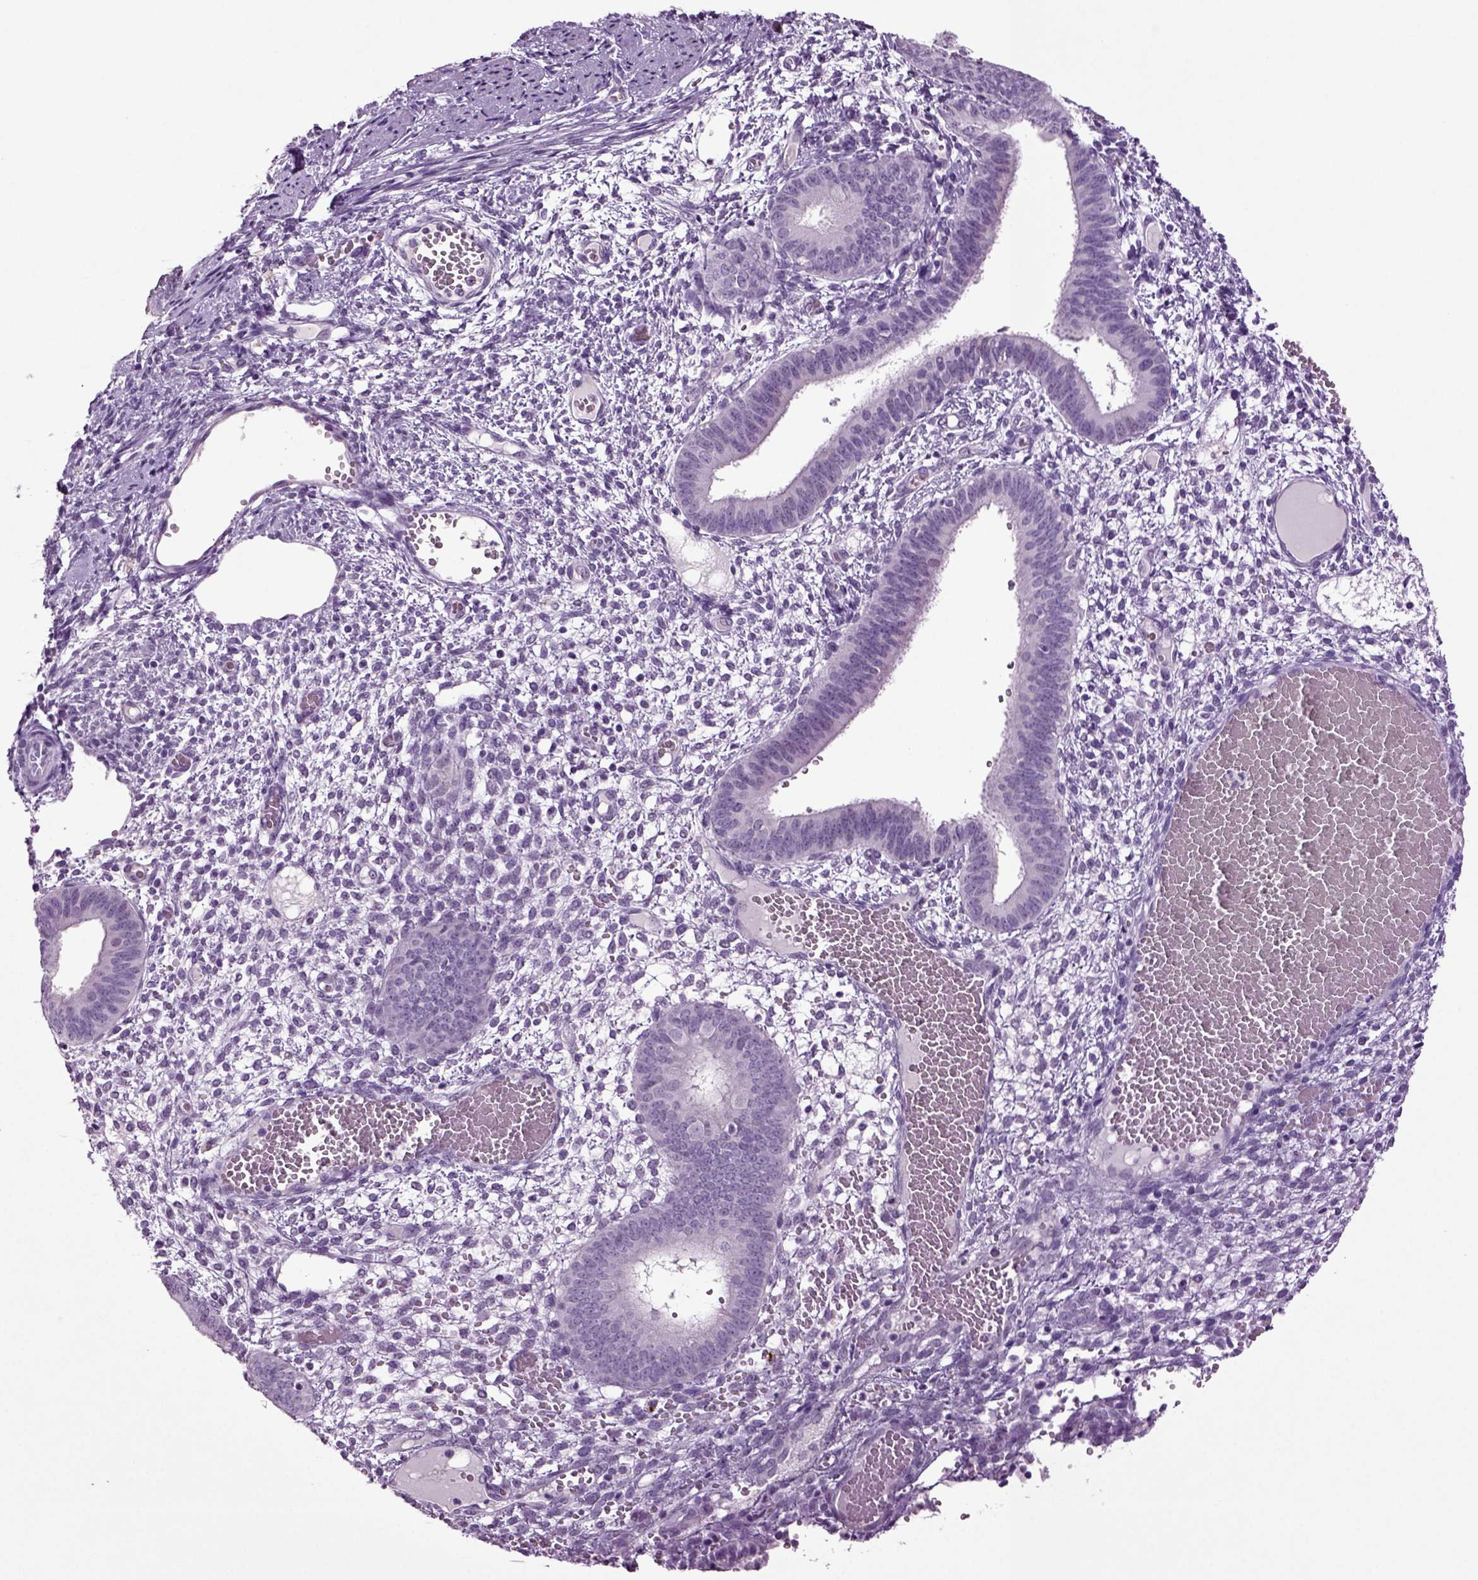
{"staining": {"intensity": "negative", "quantity": "none", "location": "none"}, "tissue": "endometrium", "cell_type": "Cells in endometrial stroma", "image_type": "normal", "snomed": [{"axis": "morphology", "description": "Normal tissue, NOS"}, {"axis": "topography", "description": "Endometrium"}], "caption": "Cells in endometrial stroma are negative for brown protein staining in benign endometrium. (Stains: DAB (3,3'-diaminobenzidine) immunohistochemistry with hematoxylin counter stain, Microscopy: brightfield microscopy at high magnification).", "gene": "SLC17A6", "patient": {"sex": "female", "age": 42}}